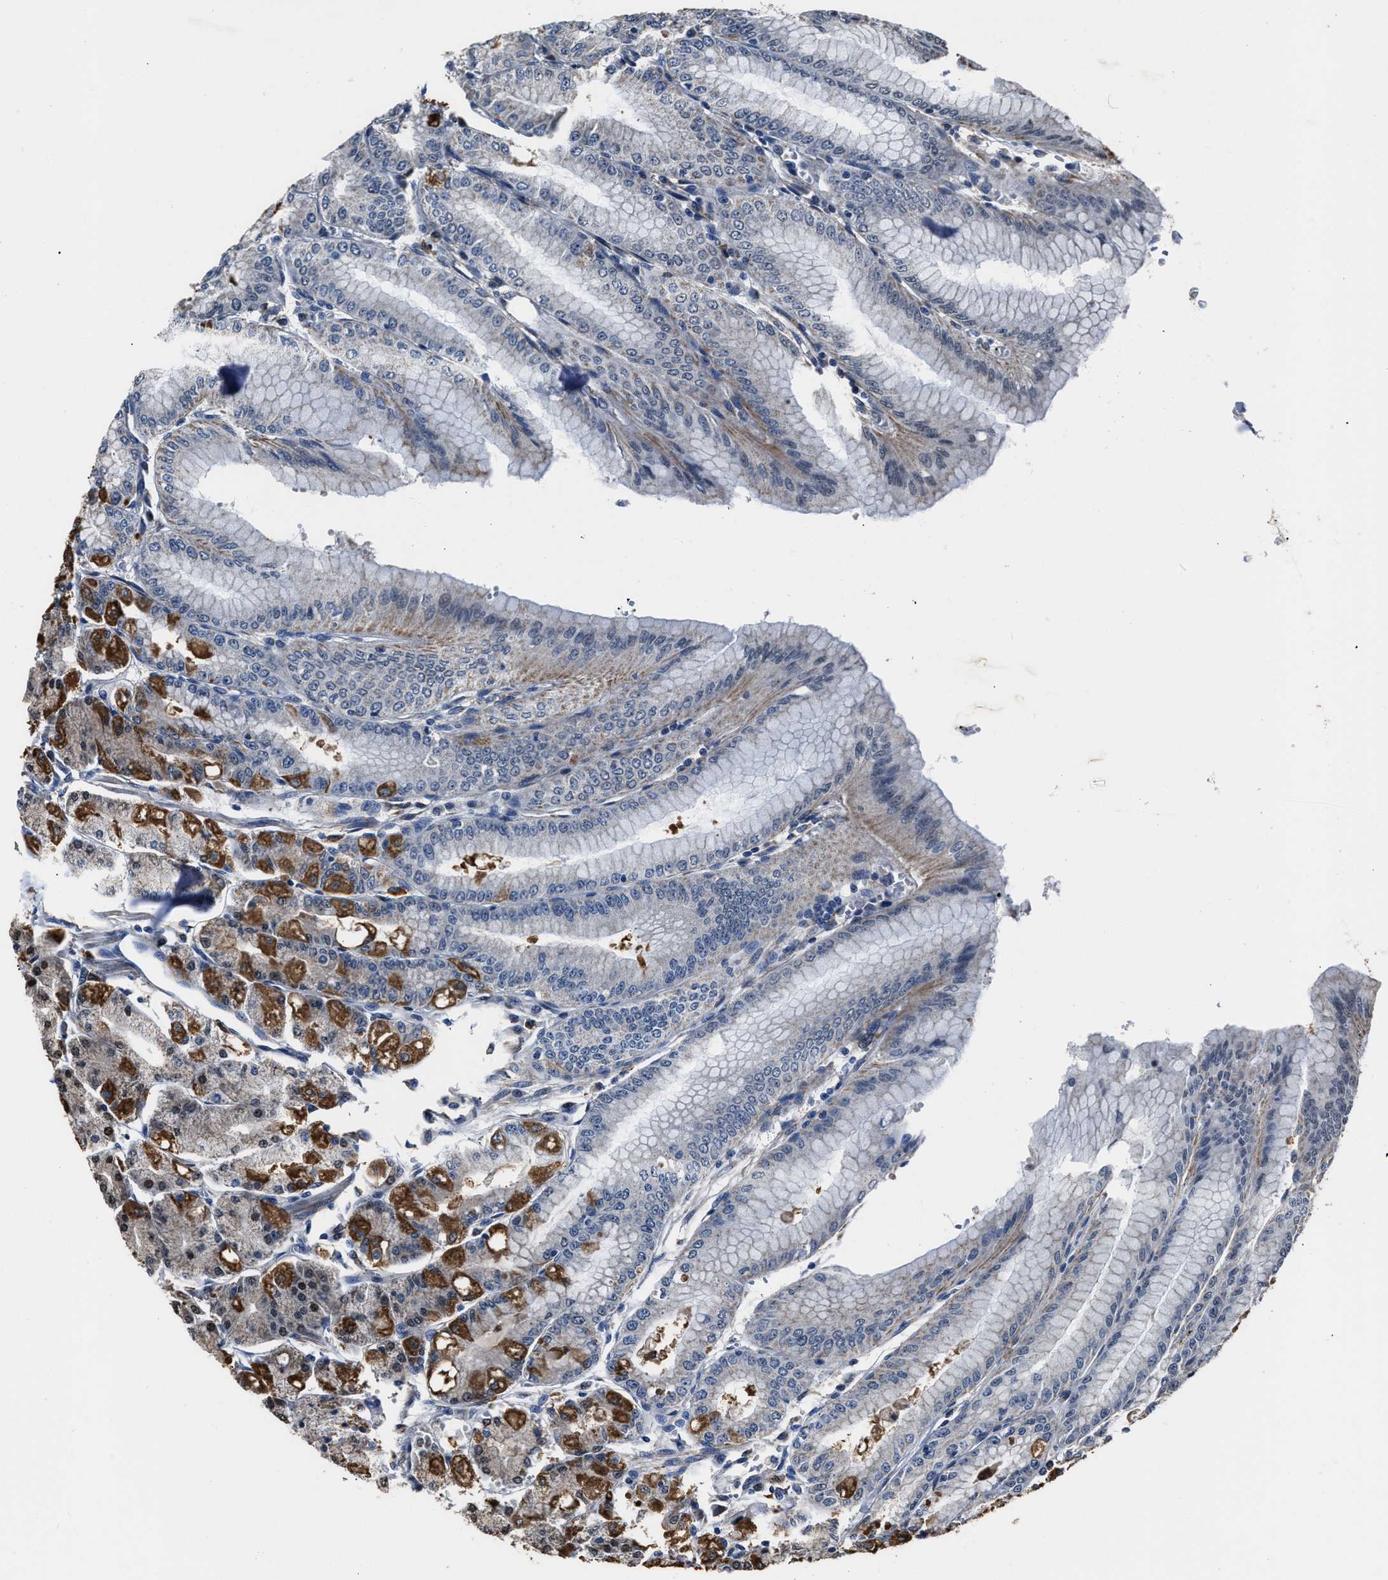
{"staining": {"intensity": "strong", "quantity": "25%-75%", "location": "cytoplasmic/membranous,nuclear"}, "tissue": "stomach", "cell_type": "Glandular cells", "image_type": "normal", "snomed": [{"axis": "morphology", "description": "Normal tissue, NOS"}, {"axis": "topography", "description": "Stomach, lower"}], "caption": "Stomach stained with immunohistochemistry exhibits strong cytoplasmic/membranous,nuclear staining in about 25%-75% of glandular cells. (DAB = brown stain, brightfield microscopy at high magnification).", "gene": "NSUN5", "patient": {"sex": "male", "age": 71}}